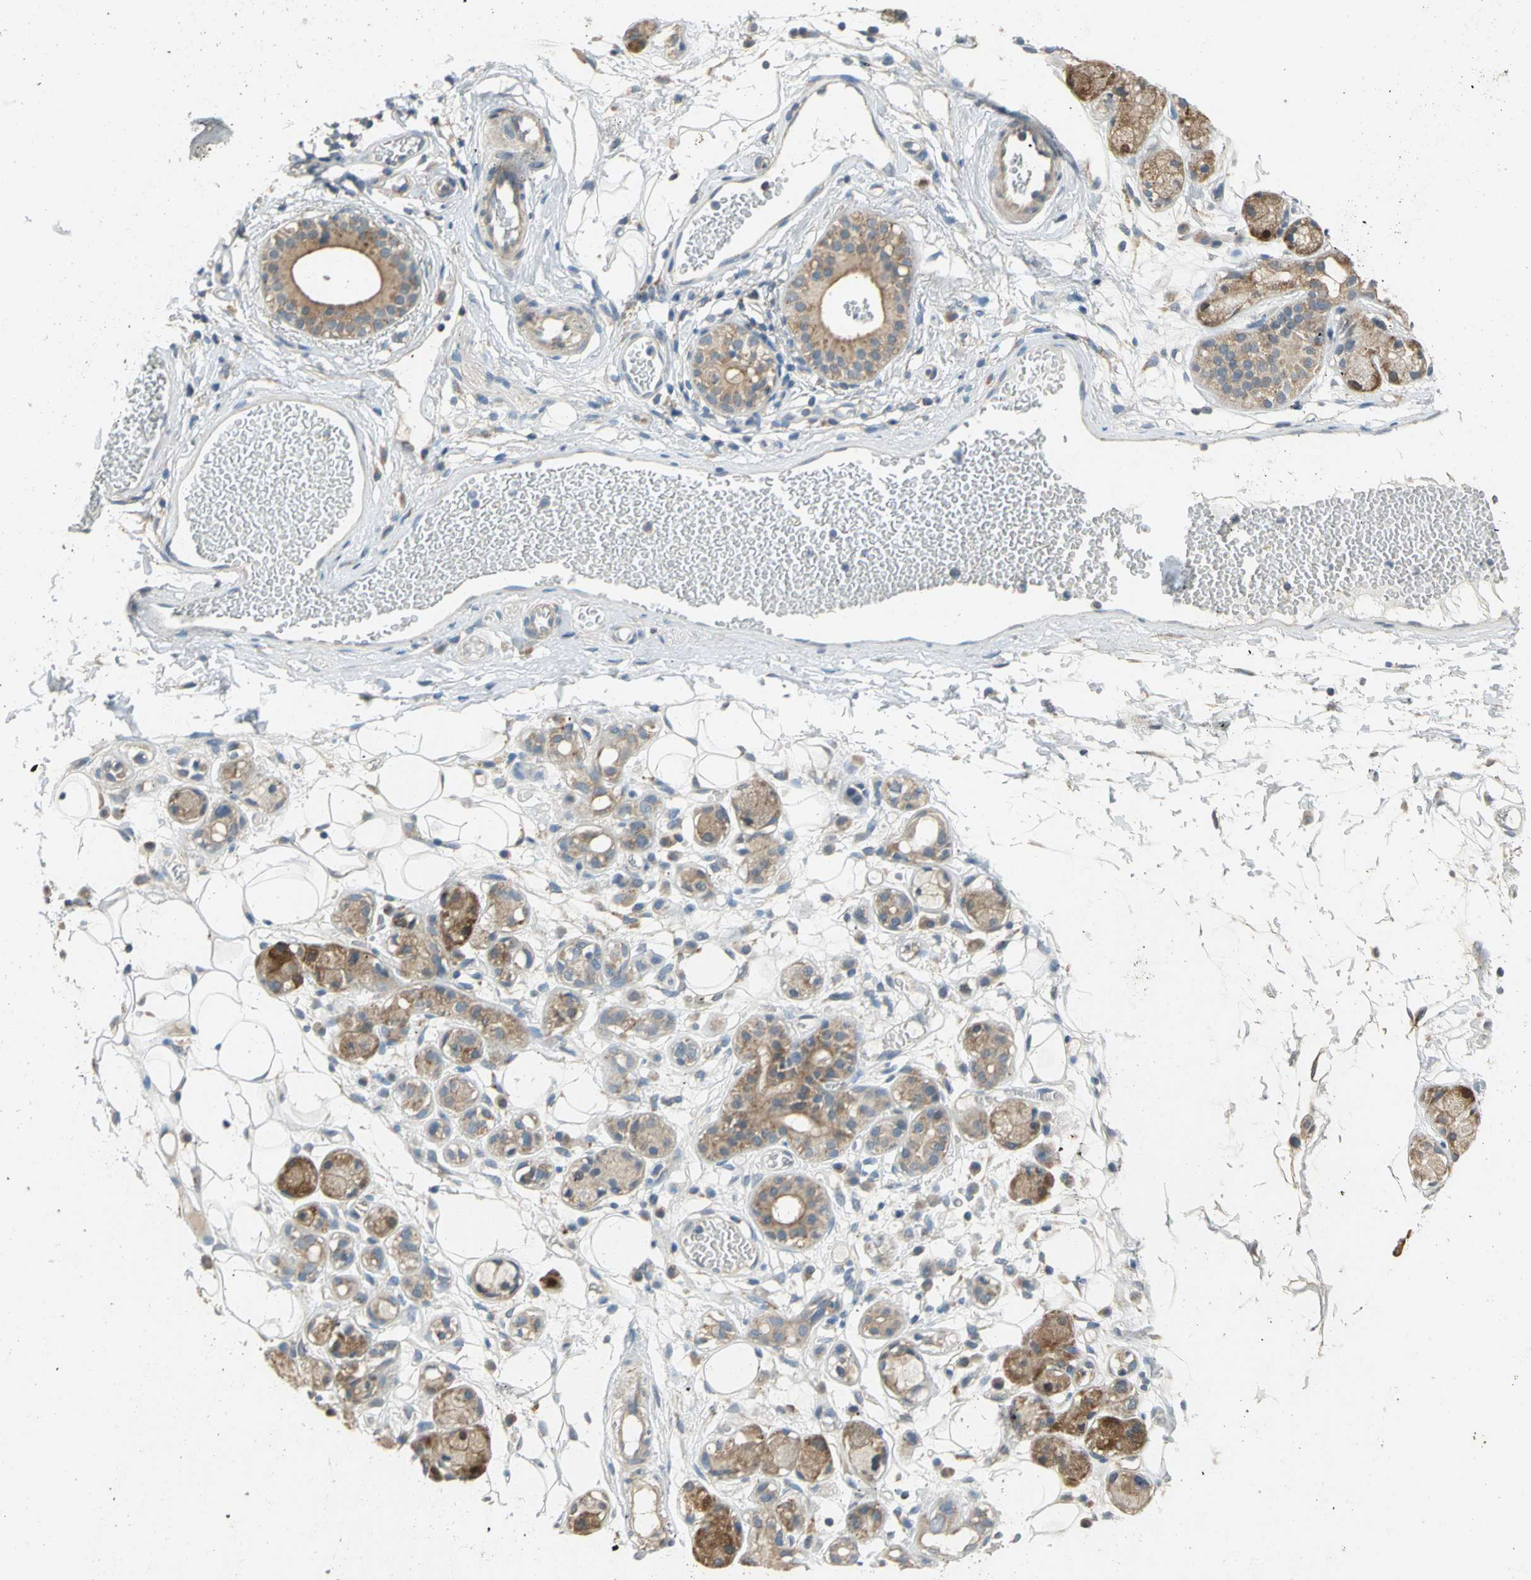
{"staining": {"intensity": "negative", "quantity": "none", "location": "none"}, "tissue": "adipose tissue", "cell_type": "Adipocytes", "image_type": "normal", "snomed": [{"axis": "morphology", "description": "Normal tissue, NOS"}, {"axis": "morphology", "description": "Inflammation, NOS"}, {"axis": "topography", "description": "Vascular tissue"}, {"axis": "topography", "description": "Salivary gland"}], "caption": "An immunohistochemistry histopathology image of unremarkable adipose tissue is shown. There is no staining in adipocytes of adipose tissue.", "gene": "TRAK1", "patient": {"sex": "female", "age": 75}}